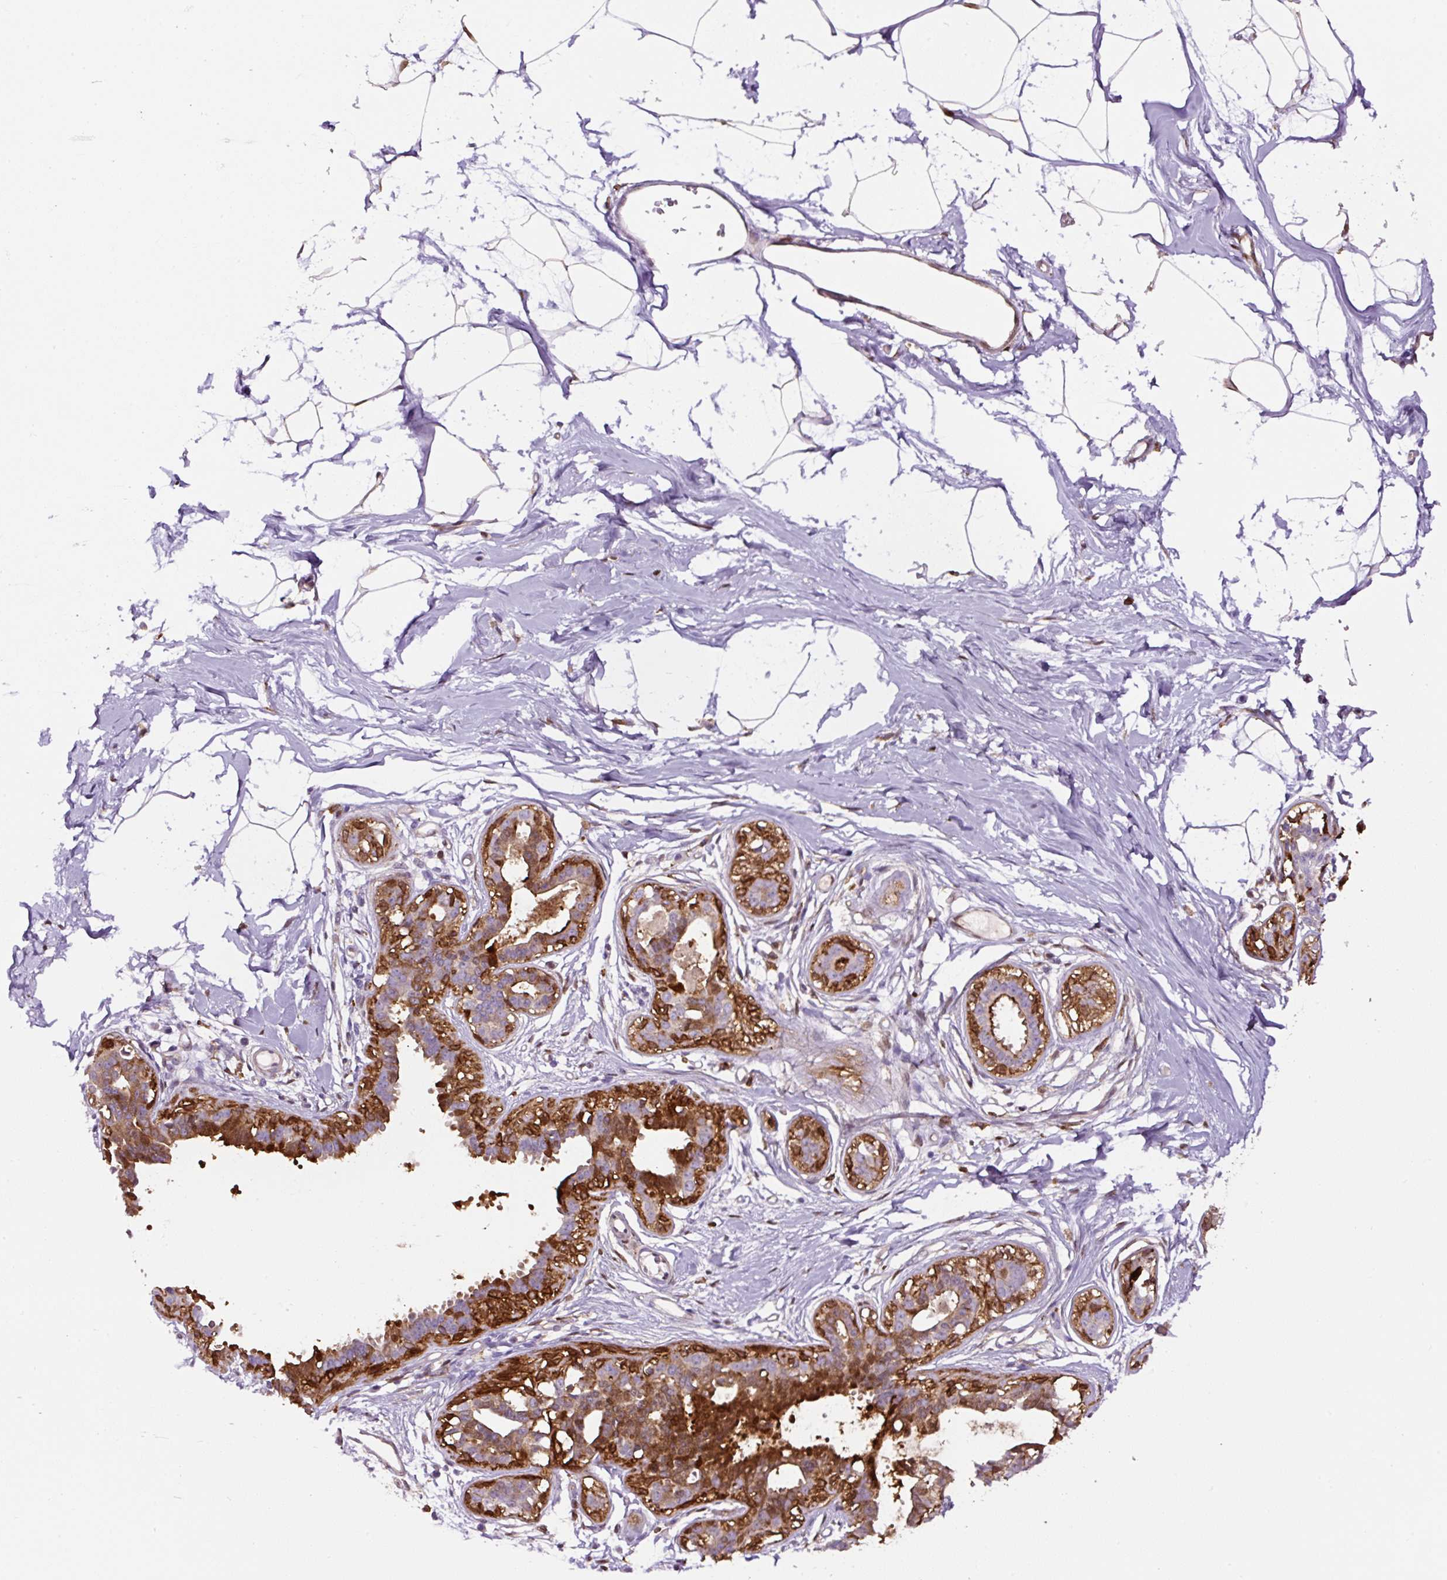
{"staining": {"intensity": "negative", "quantity": "none", "location": "none"}, "tissue": "breast", "cell_type": "Adipocytes", "image_type": "normal", "snomed": [{"axis": "morphology", "description": "Normal tissue, NOS"}, {"axis": "topography", "description": "Breast"}], "caption": "Immunohistochemistry (IHC) histopathology image of benign breast: breast stained with DAB exhibits no significant protein expression in adipocytes.", "gene": "ANXA1", "patient": {"sex": "female", "age": 45}}